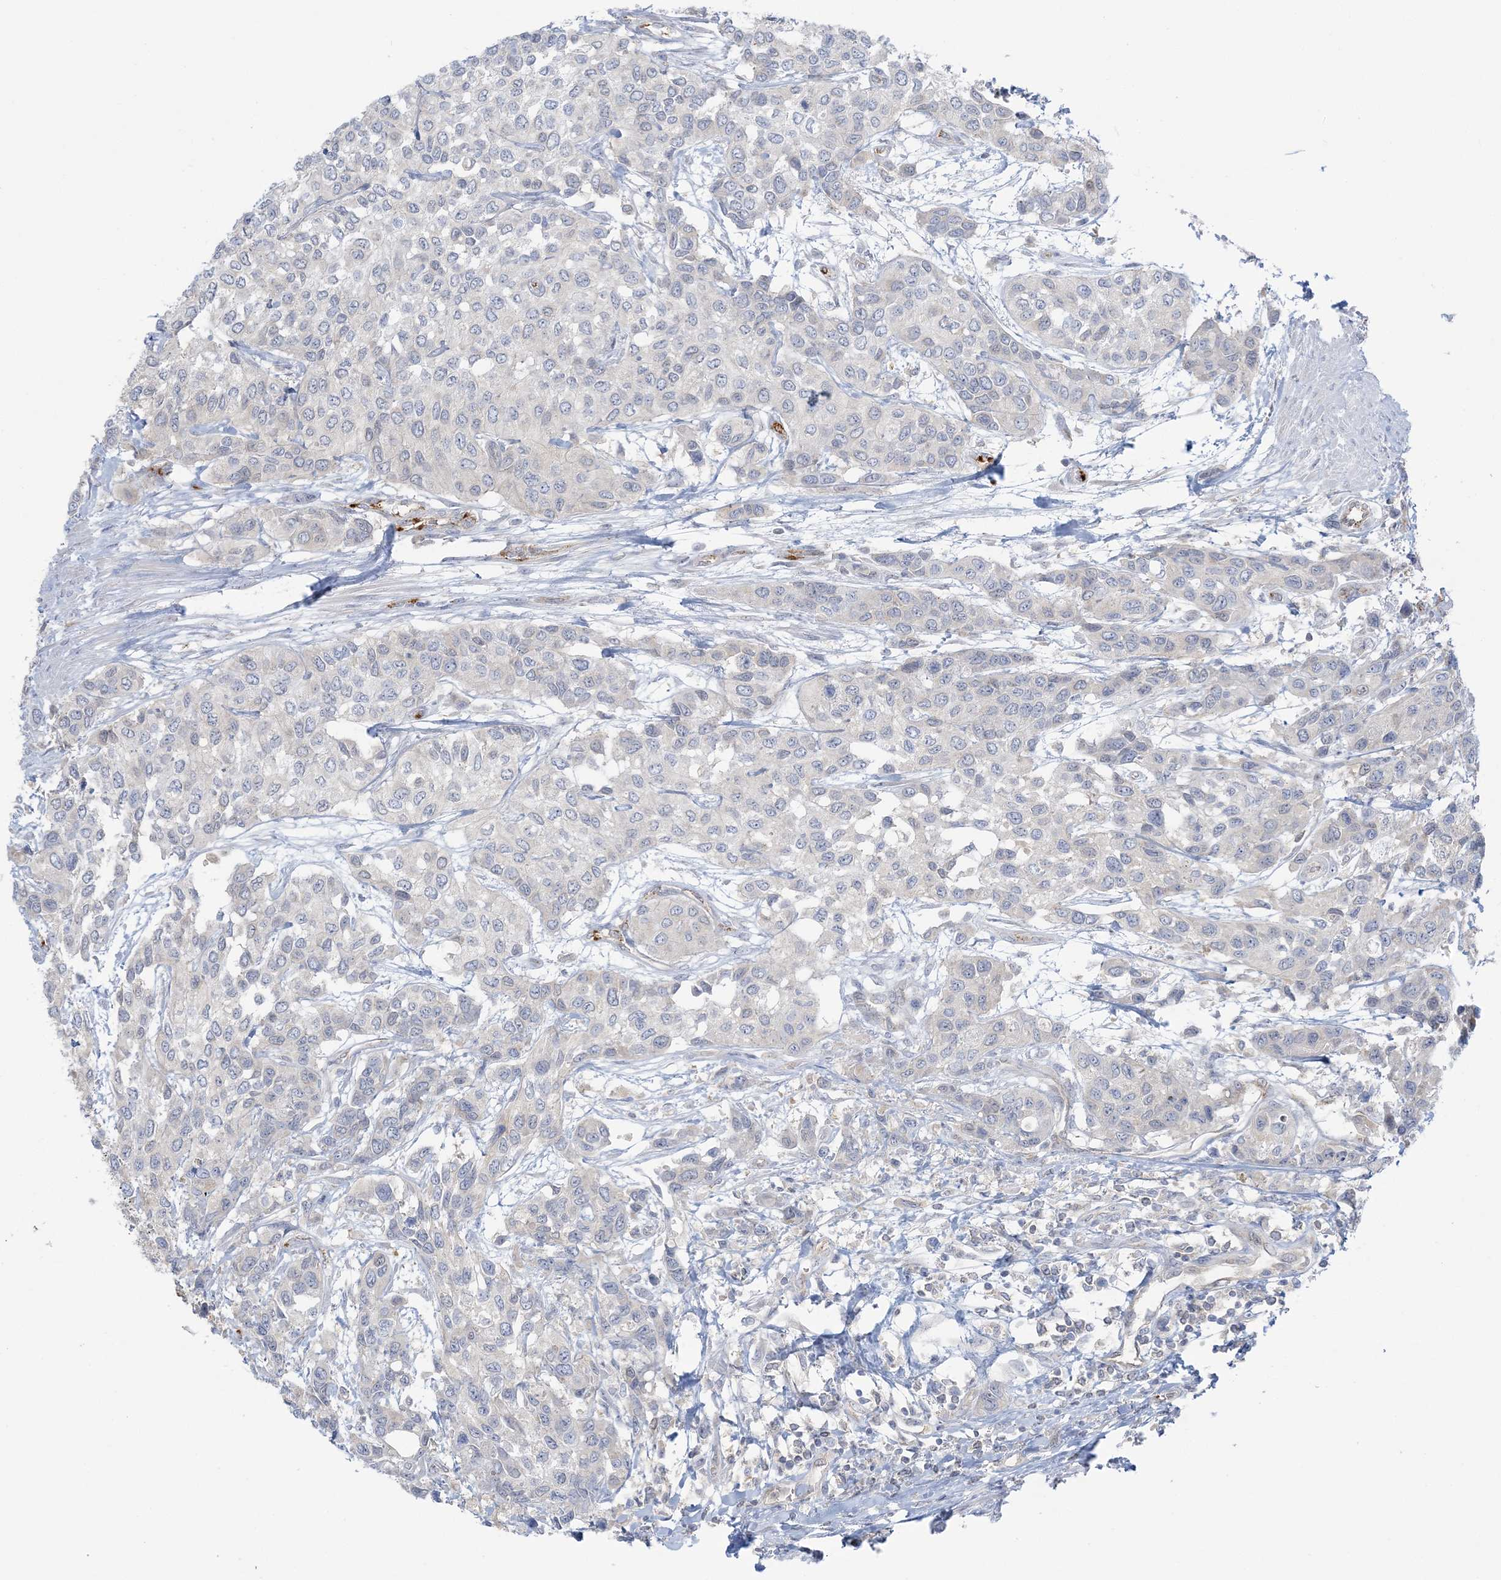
{"staining": {"intensity": "negative", "quantity": "none", "location": "none"}, "tissue": "urothelial cancer", "cell_type": "Tumor cells", "image_type": "cancer", "snomed": [{"axis": "morphology", "description": "Normal tissue, NOS"}, {"axis": "morphology", "description": "Urothelial carcinoma, High grade"}, {"axis": "topography", "description": "Vascular tissue"}, {"axis": "topography", "description": "Urinary bladder"}], "caption": "Tumor cells are negative for protein expression in human urothelial cancer.", "gene": "INPP1", "patient": {"sex": "female", "age": 56}}